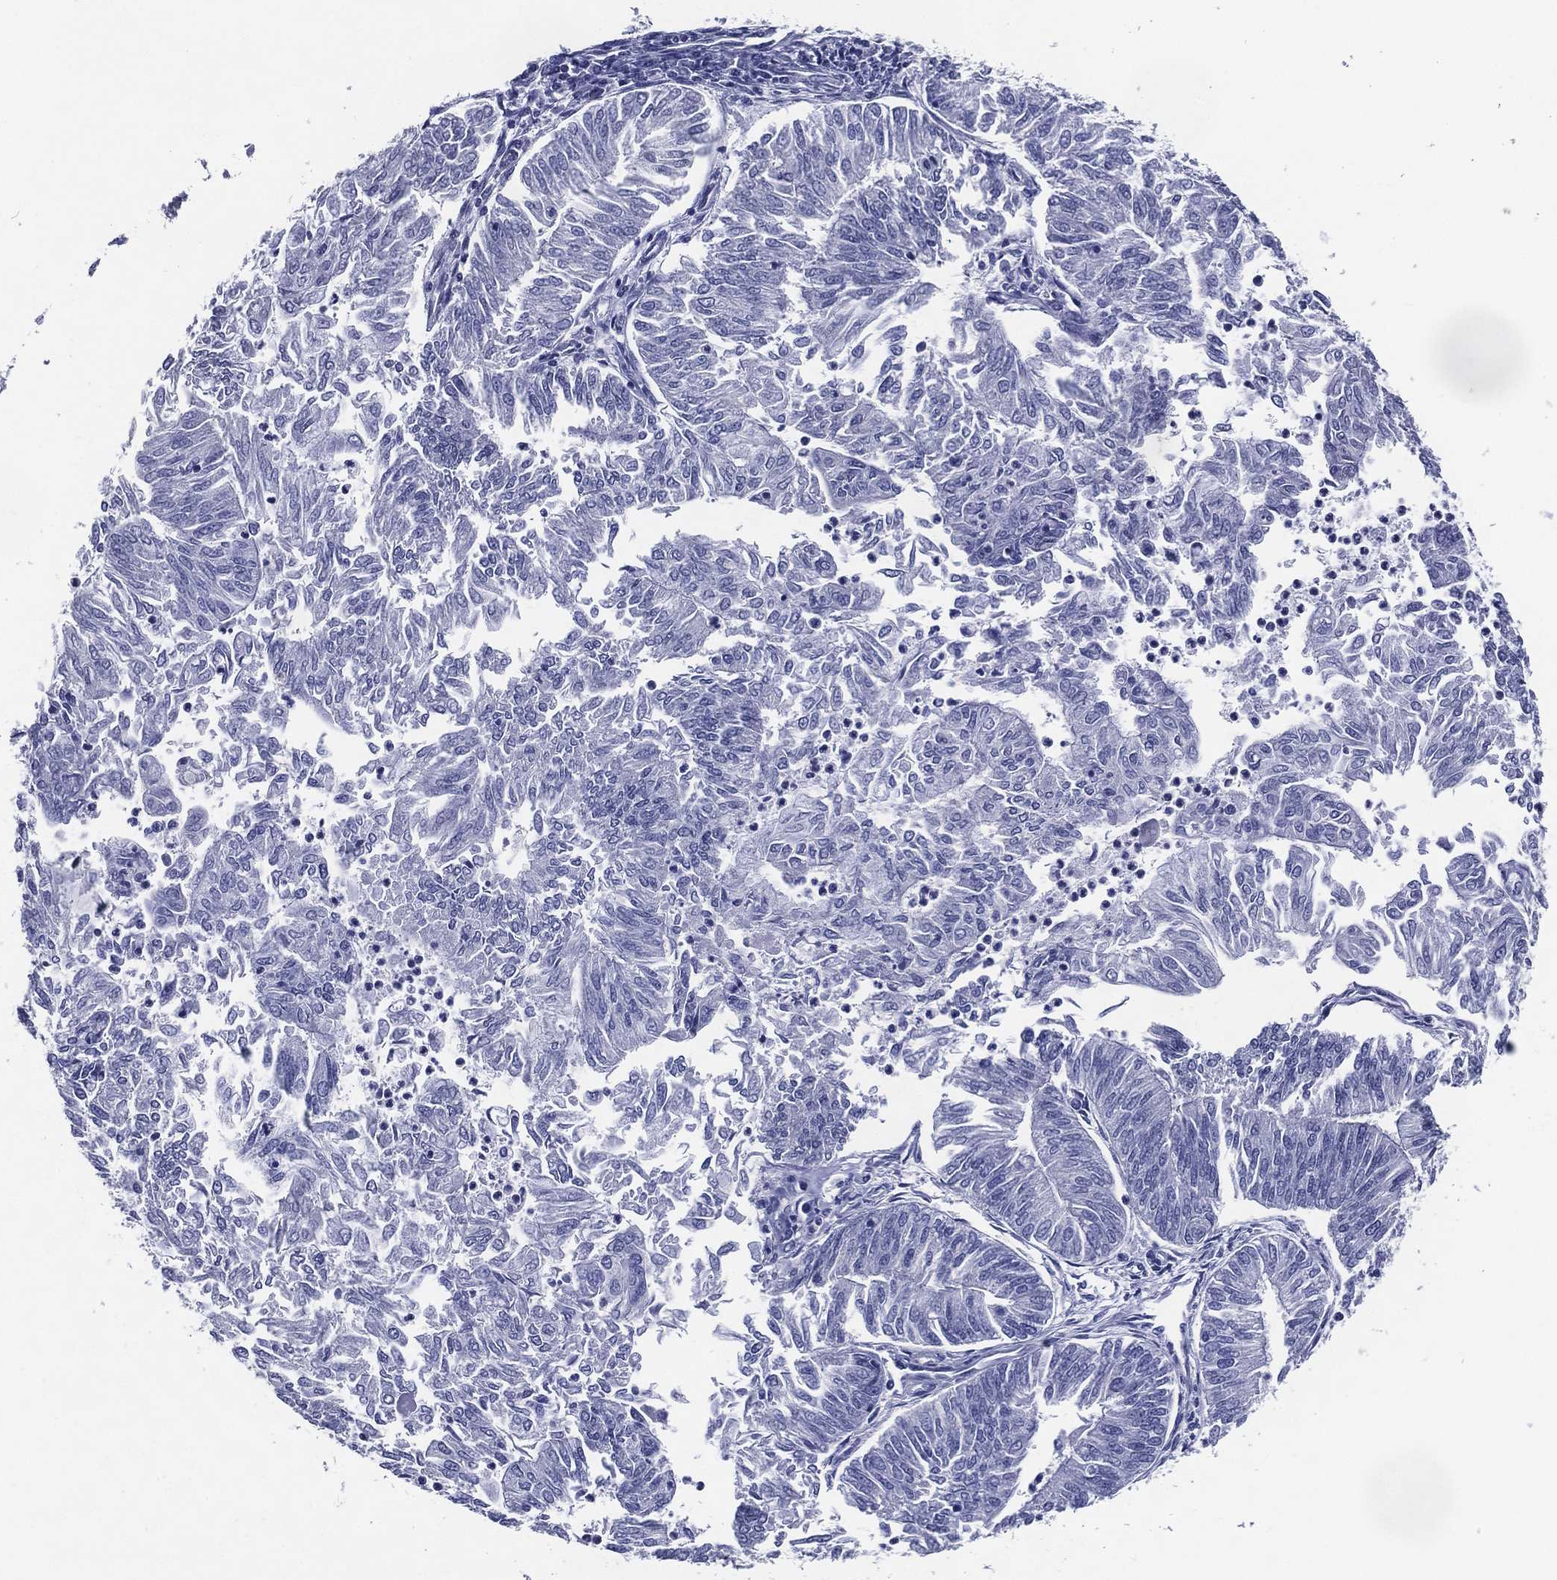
{"staining": {"intensity": "negative", "quantity": "none", "location": "none"}, "tissue": "endometrial cancer", "cell_type": "Tumor cells", "image_type": "cancer", "snomed": [{"axis": "morphology", "description": "Adenocarcinoma, NOS"}, {"axis": "topography", "description": "Endometrium"}], "caption": "IHC image of neoplastic tissue: endometrial cancer (adenocarcinoma) stained with DAB shows no significant protein positivity in tumor cells. The staining was performed using DAB (3,3'-diaminobenzidine) to visualize the protein expression in brown, while the nuclei were stained in blue with hematoxylin (Magnification: 20x).", "gene": "ACE2", "patient": {"sex": "female", "age": 59}}